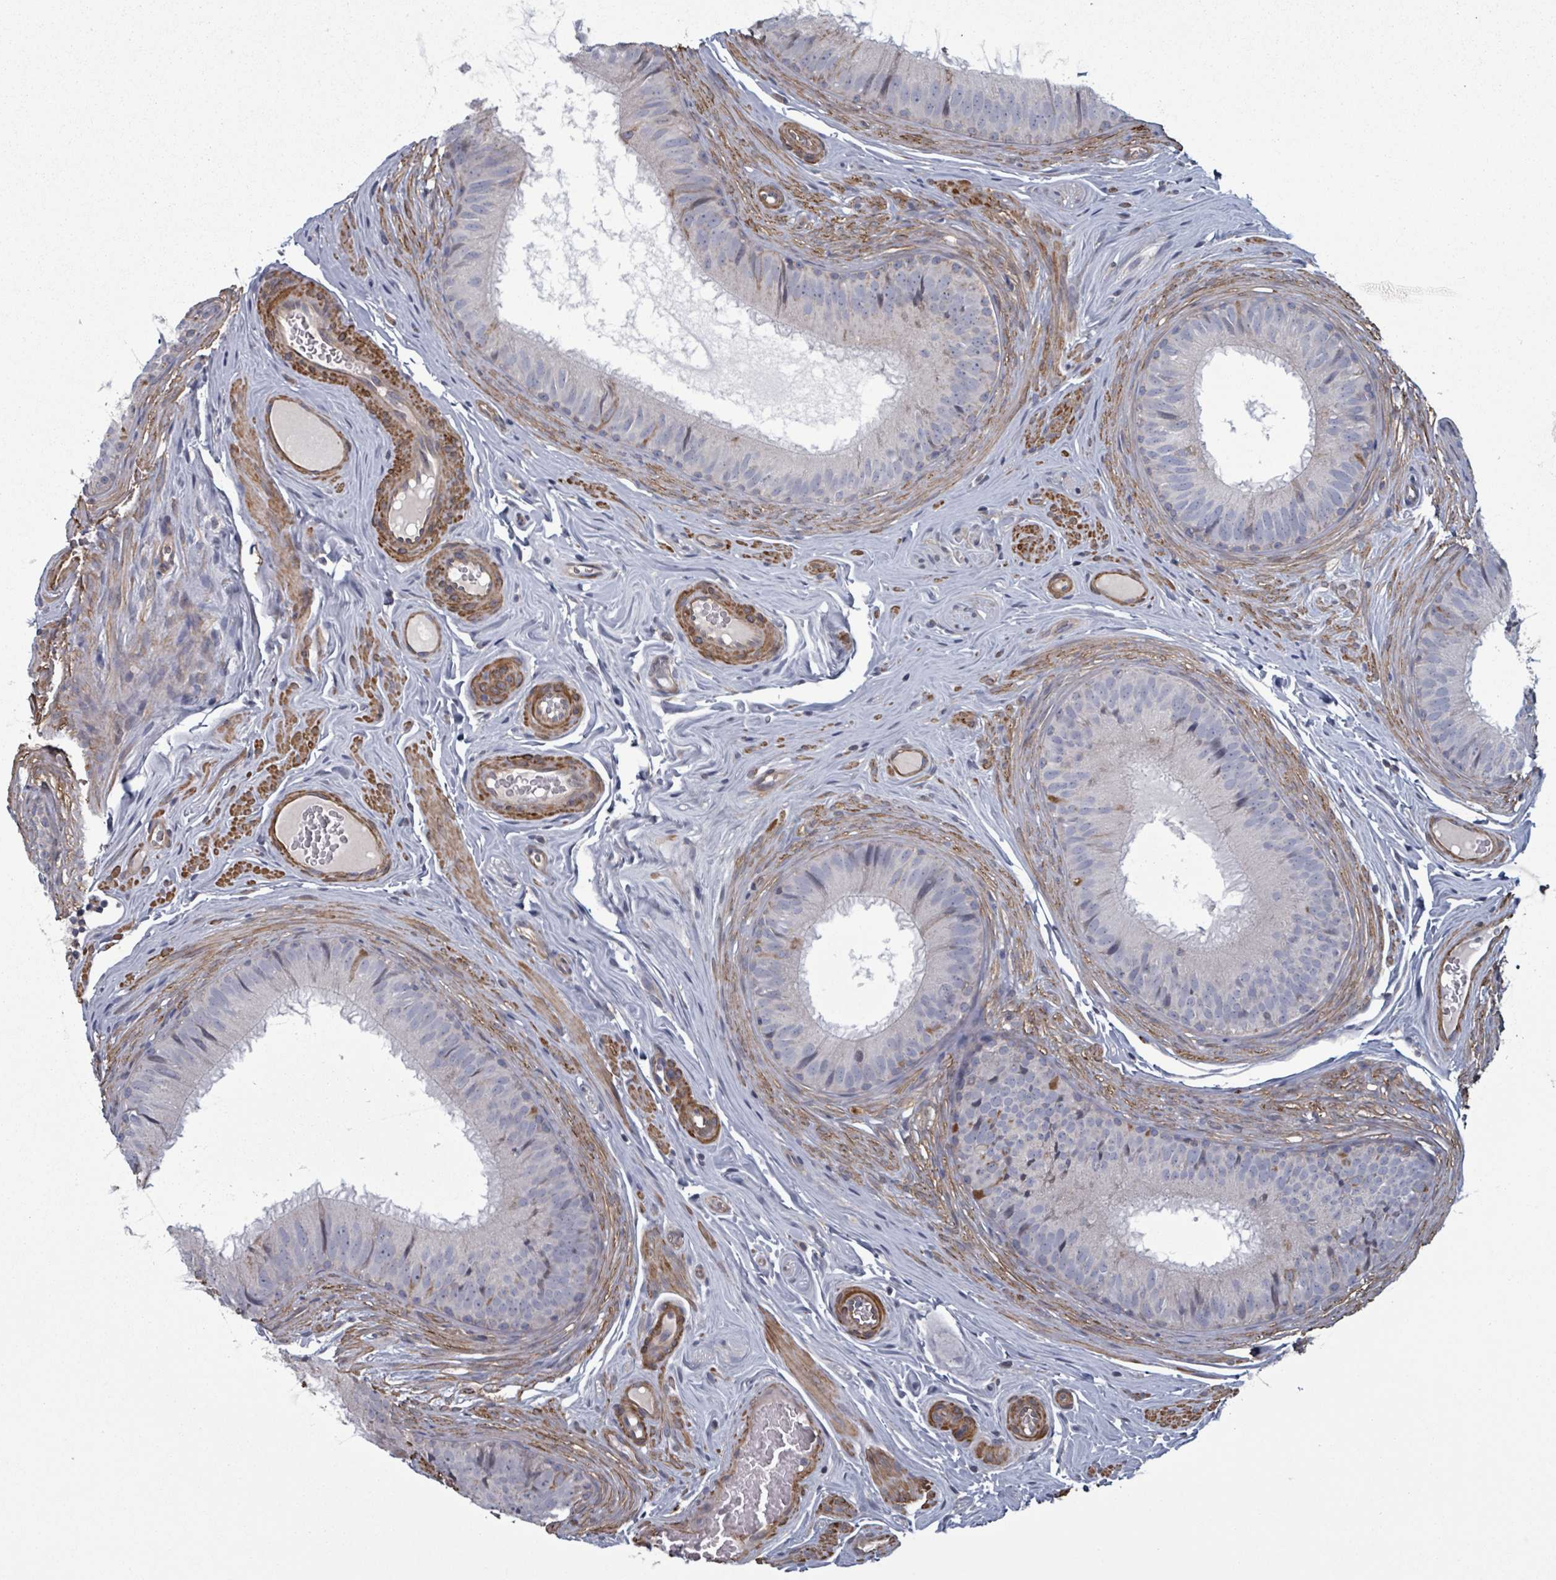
{"staining": {"intensity": "negative", "quantity": "none", "location": "none"}, "tissue": "epididymis", "cell_type": "Glandular cells", "image_type": "normal", "snomed": [{"axis": "morphology", "description": "Normal tissue, NOS"}, {"axis": "topography", "description": "Epididymis, spermatic cord, NOS"}], "caption": "Protein analysis of normal epididymis reveals no significant staining in glandular cells.", "gene": "ADCK1", "patient": {"sex": "male", "age": 25}}